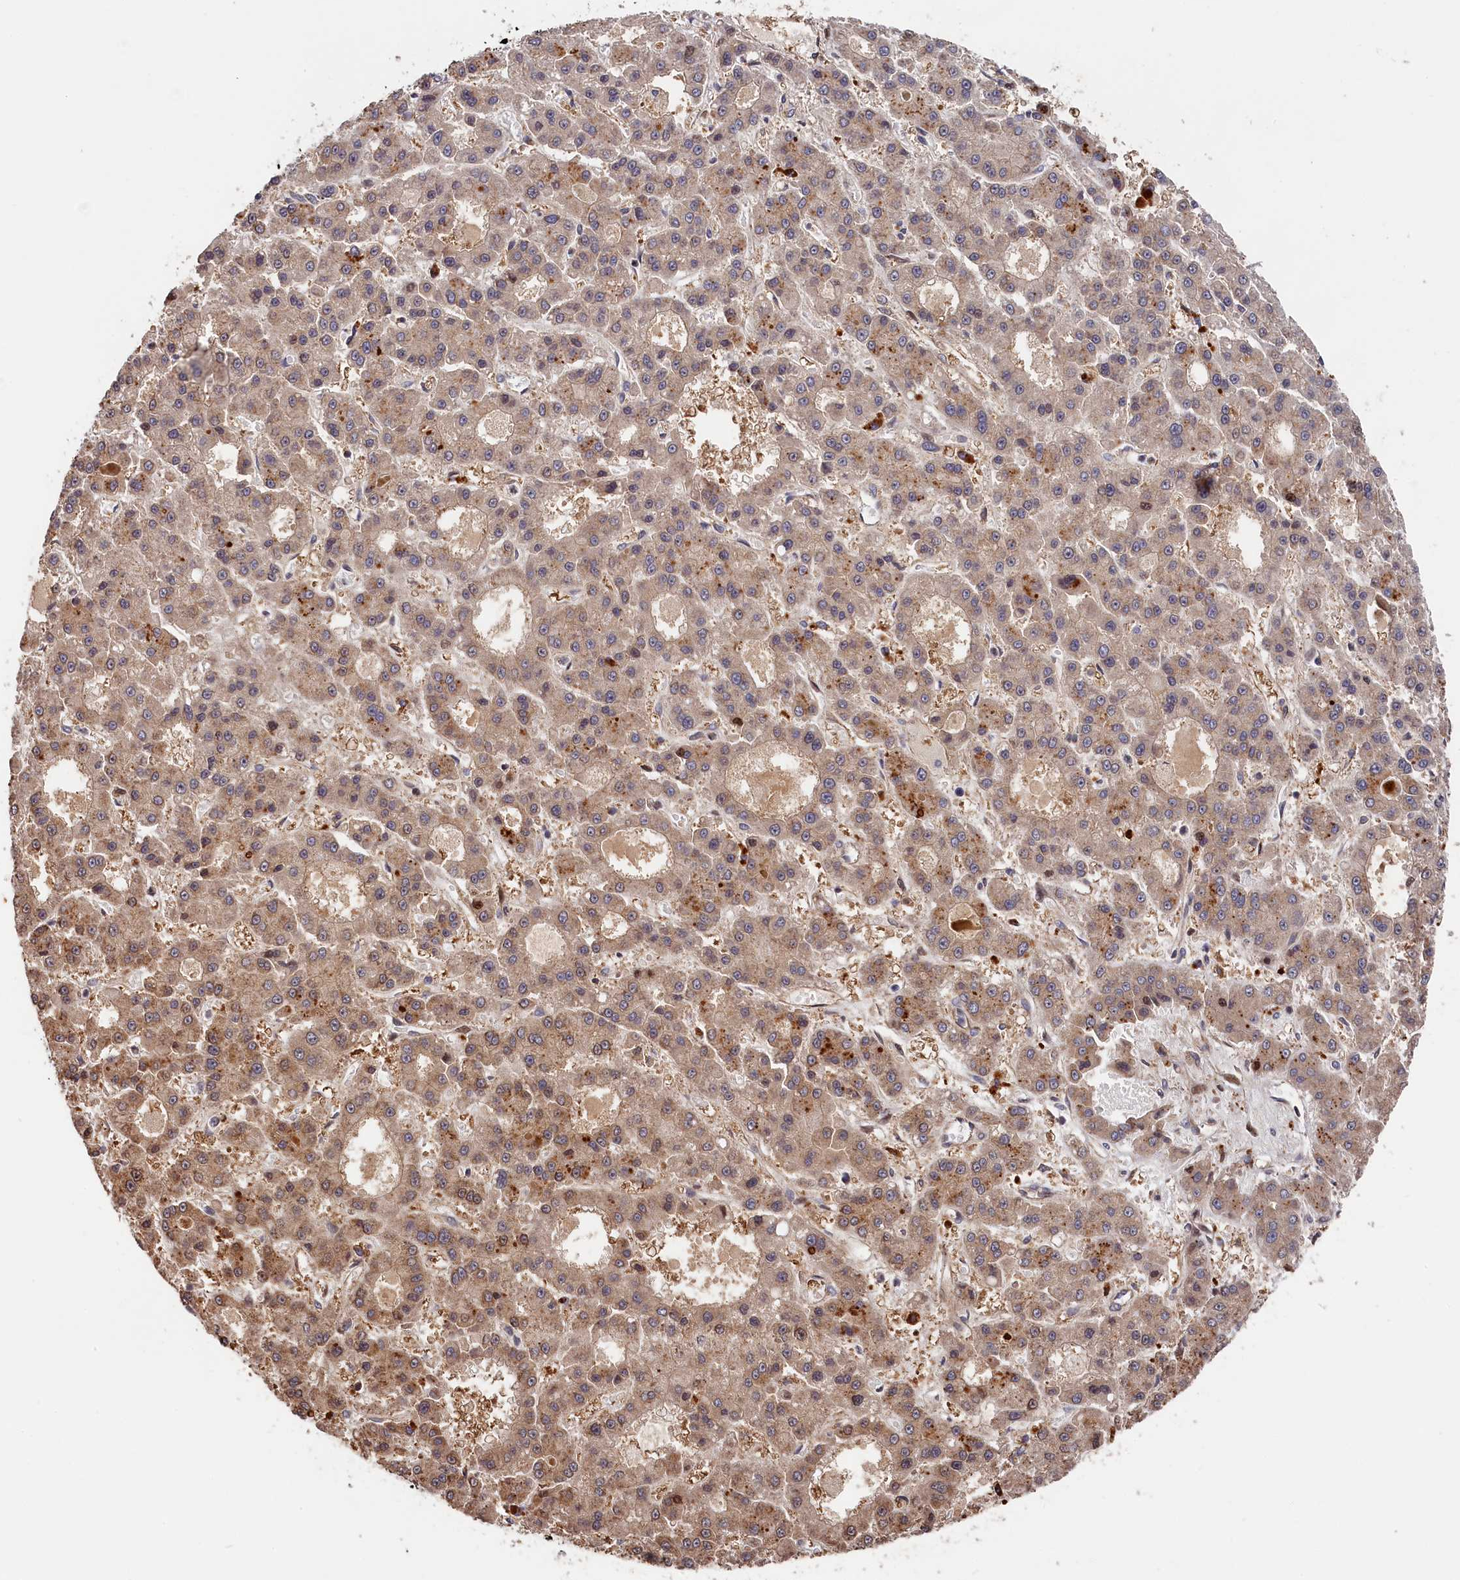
{"staining": {"intensity": "weak", "quantity": "25%-75%", "location": "cytoplasmic/membranous"}, "tissue": "liver cancer", "cell_type": "Tumor cells", "image_type": "cancer", "snomed": [{"axis": "morphology", "description": "Carcinoma, Hepatocellular, NOS"}, {"axis": "topography", "description": "Liver"}], "caption": "Immunohistochemical staining of liver cancer displays low levels of weak cytoplasmic/membranous protein positivity in approximately 25%-75% of tumor cells. The staining was performed using DAB, with brown indicating positive protein expression. Nuclei are stained blue with hematoxylin.", "gene": "CEP44", "patient": {"sex": "male", "age": 70}}